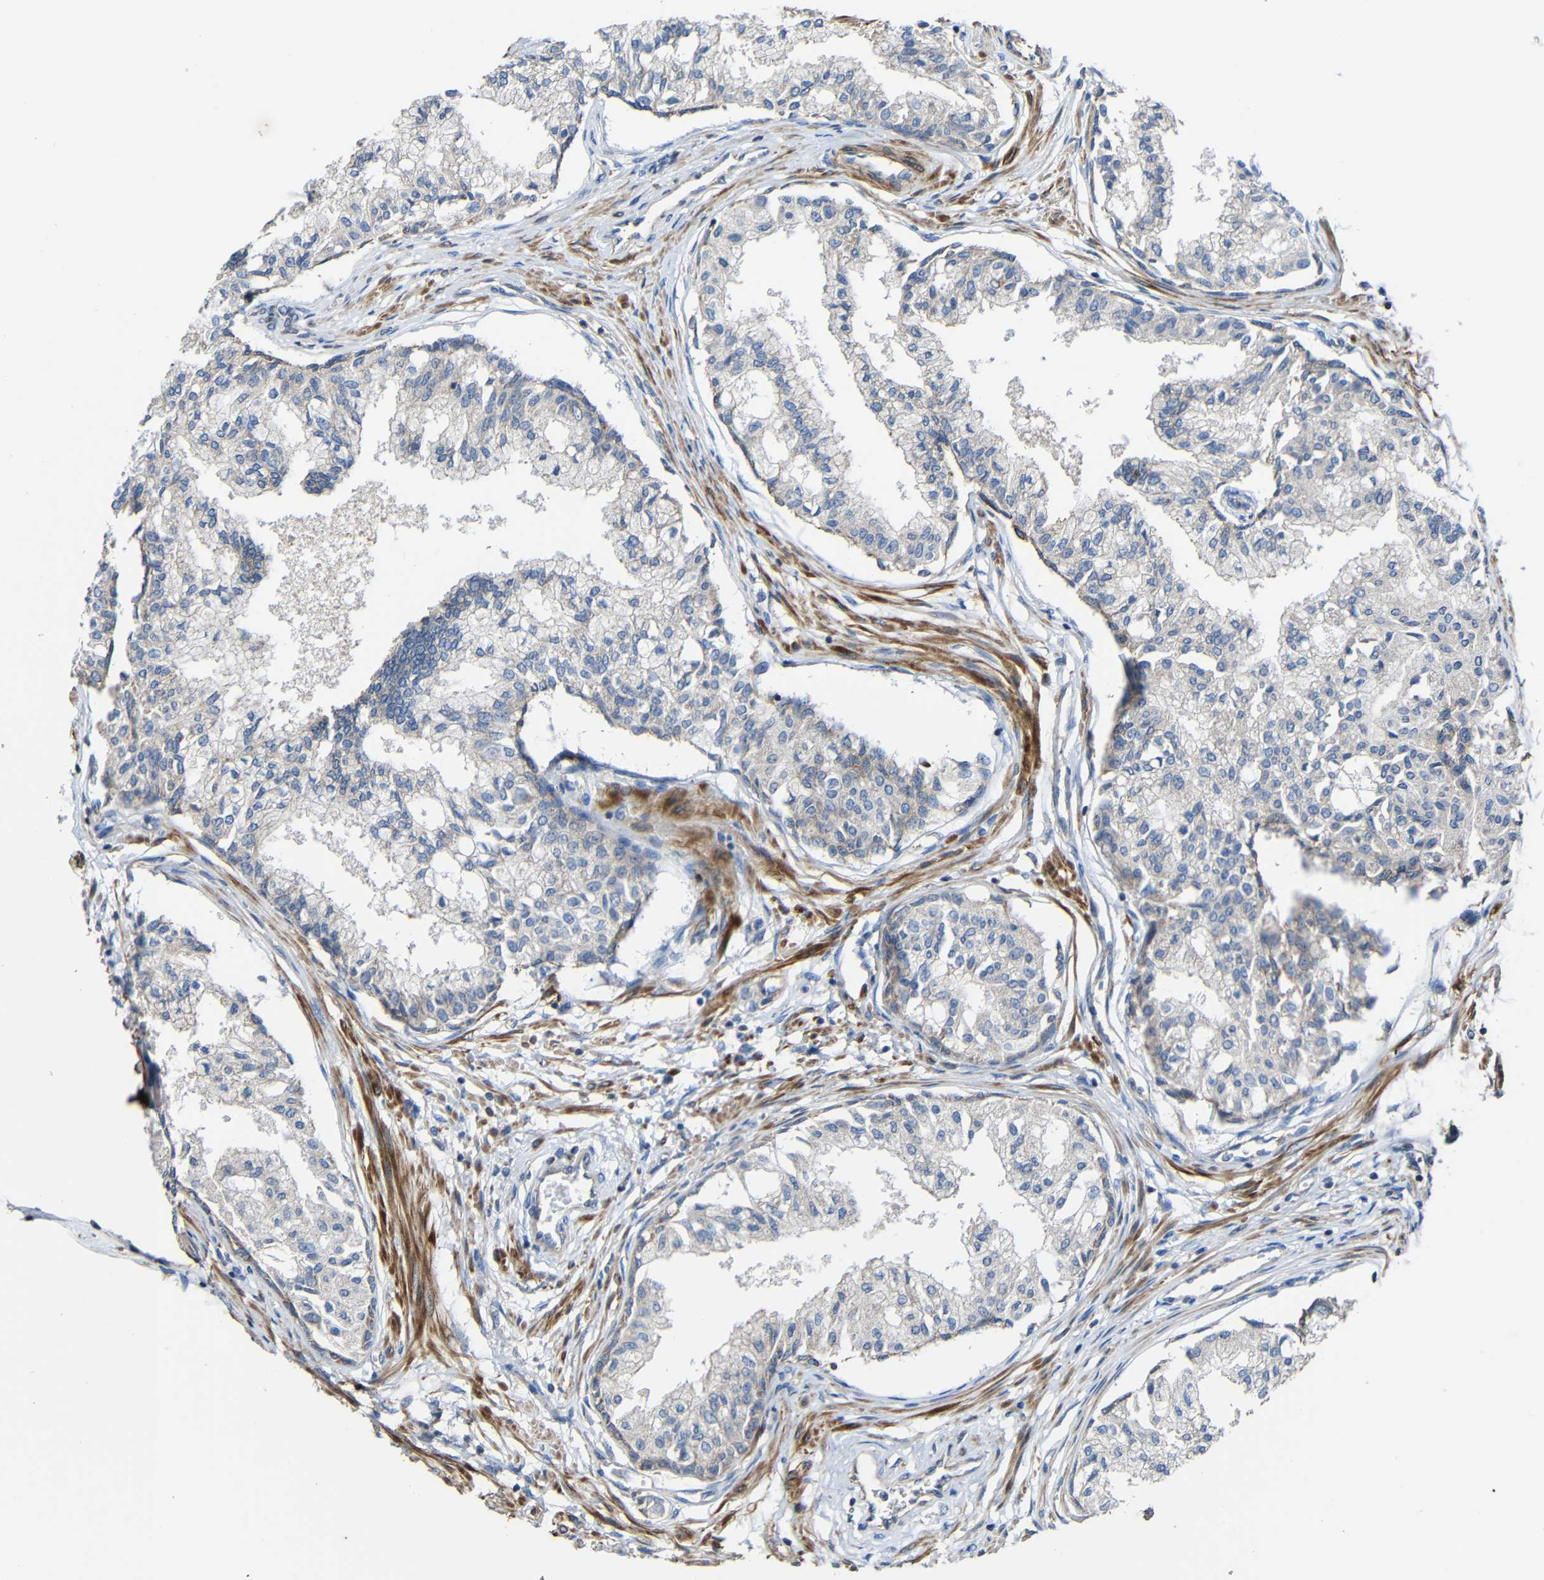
{"staining": {"intensity": "weak", "quantity": ">75%", "location": "cytoplasmic/membranous"}, "tissue": "prostate", "cell_type": "Glandular cells", "image_type": "normal", "snomed": [{"axis": "morphology", "description": "Normal tissue, NOS"}, {"axis": "topography", "description": "Prostate"}, {"axis": "topography", "description": "Seminal veicle"}], "caption": "Glandular cells show low levels of weak cytoplasmic/membranous expression in about >75% of cells in normal prostate.", "gene": "RHOT2", "patient": {"sex": "male", "age": 60}}